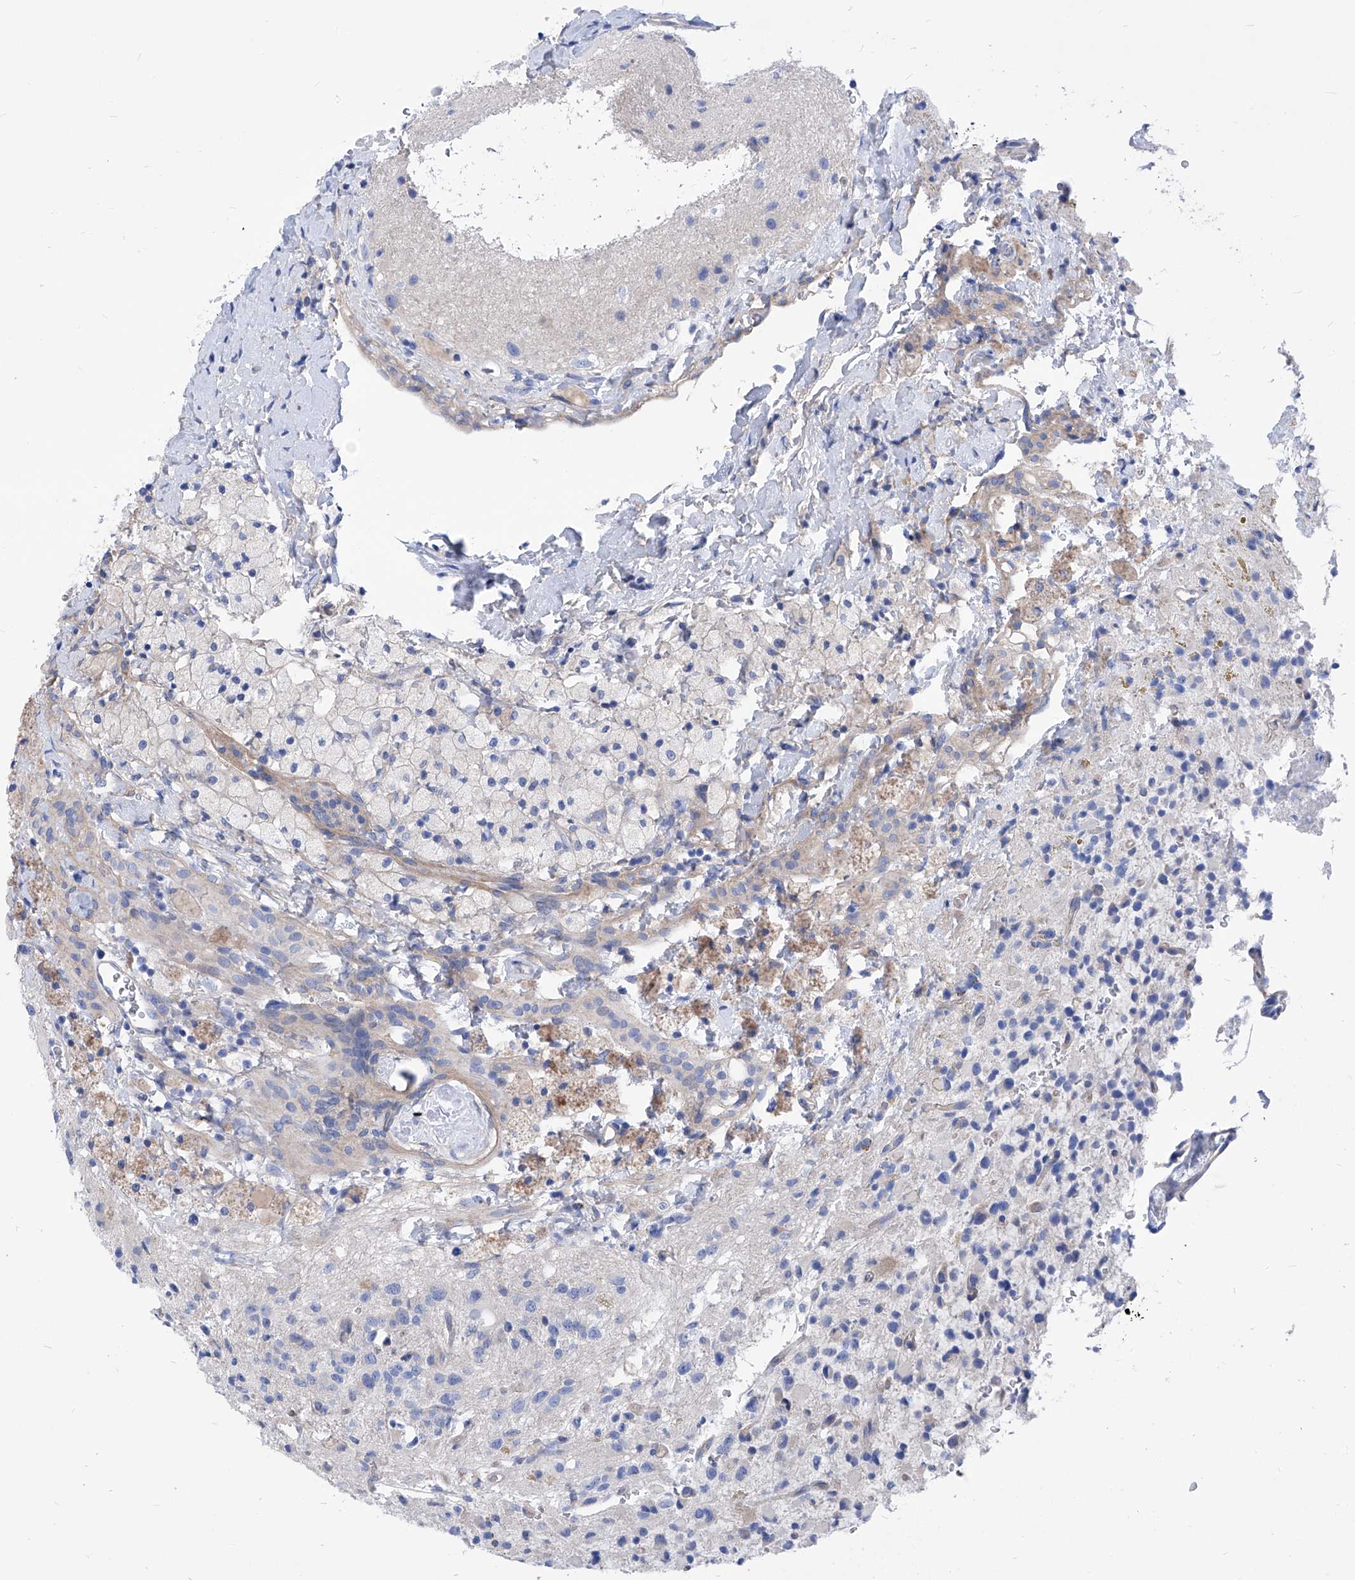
{"staining": {"intensity": "negative", "quantity": "none", "location": "none"}, "tissue": "glioma", "cell_type": "Tumor cells", "image_type": "cancer", "snomed": [{"axis": "morphology", "description": "Glioma, malignant, High grade"}, {"axis": "topography", "description": "Brain"}], "caption": "Immunohistochemical staining of human malignant glioma (high-grade) reveals no significant expression in tumor cells.", "gene": "XPNPEP1", "patient": {"sex": "male", "age": 34}}